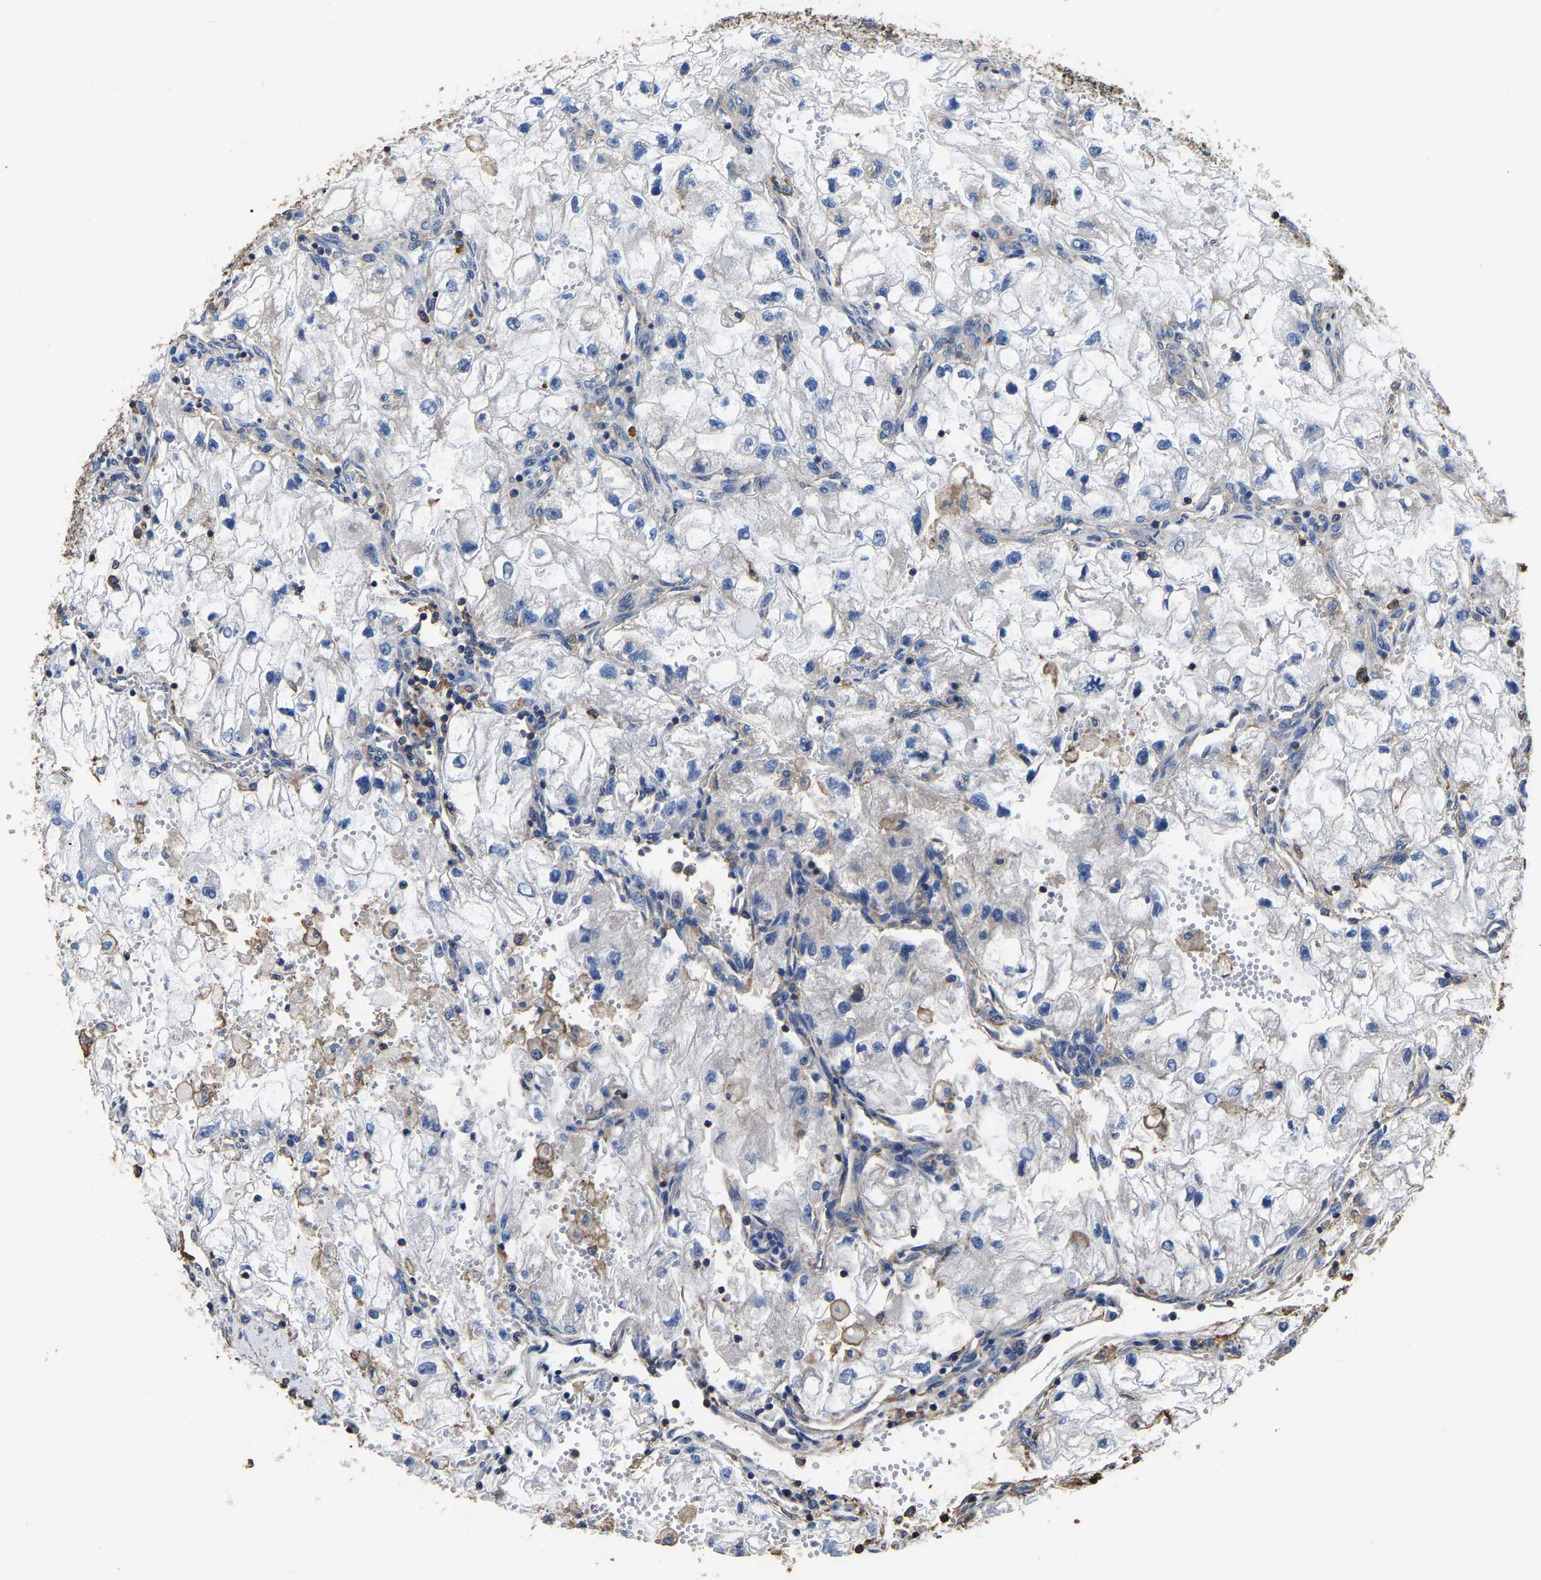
{"staining": {"intensity": "negative", "quantity": "none", "location": "none"}, "tissue": "renal cancer", "cell_type": "Tumor cells", "image_type": "cancer", "snomed": [{"axis": "morphology", "description": "Adenocarcinoma, NOS"}, {"axis": "topography", "description": "Kidney"}], "caption": "High magnification brightfield microscopy of adenocarcinoma (renal) stained with DAB (3,3'-diaminobenzidine) (brown) and counterstained with hematoxylin (blue): tumor cells show no significant staining.", "gene": "ARMT1", "patient": {"sex": "female", "age": 70}}